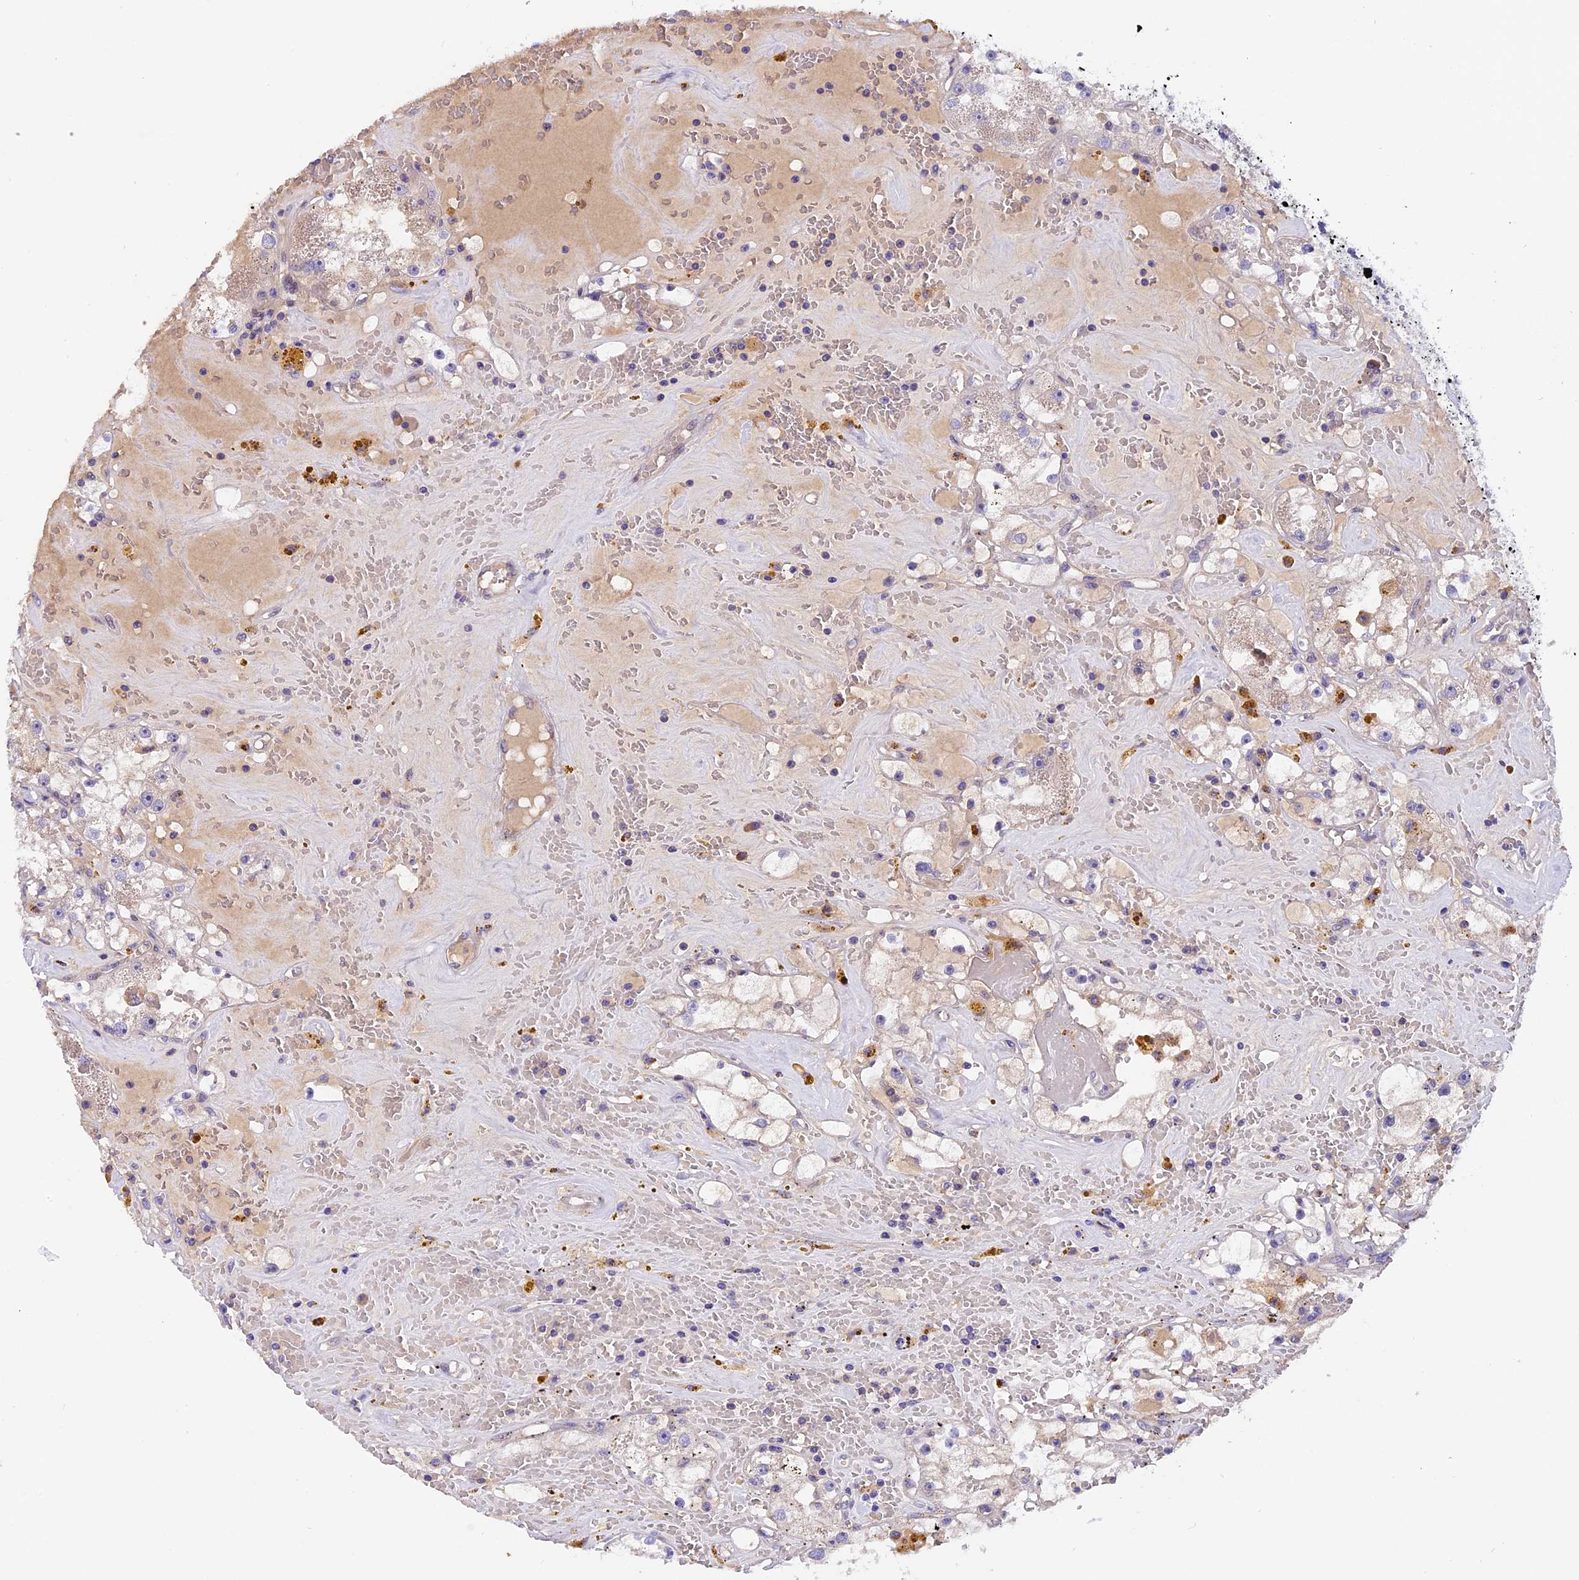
{"staining": {"intensity": "negative", "quantity": "none", "location": "none"}, "tissue": "renal cancer", "cell_type": "Tumor cells", "image_type": "cancer", "snomed": [{"axis": "morphology", "description": "Adenocarcinoma, NOS"}, {"axis": "topography", "description": "Kidney"}], "caption": "A high-resolution image shows immunohistochemistry (IHC) staining of renal adenocarcinoma, which reveals no significant positivity in tumor cells. Nuclei are stained in blue.", "gene": "CCDC32", "patient": {"sex": "male", "age": 56}}